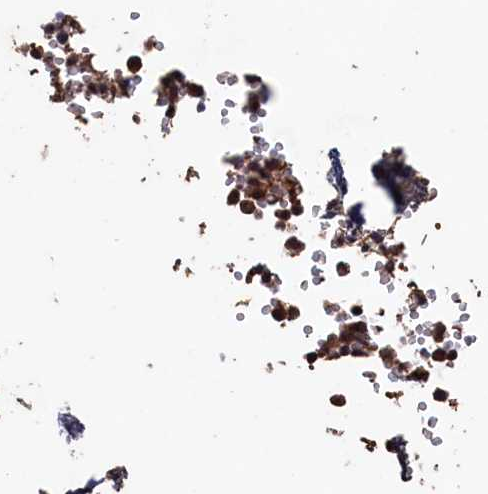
{"staining": {"intensity": "moderate", "quantity": "25%-75%", "location": "cytoplasmic/membranous"}, "tissue": "bone marrow", "cell_type": "Hematopoietic cells", "image_type": "normal", "snomed": [{"axis": "morphology", "description": "Normal tissue, NOS"}, {"axis": "topography", "description": "Bone marrow"}], "caption": "High-magnification brightfield microscopy of normal bone marrow stained with DAB (brown) and counterstained with hematoxylin (blue). hematopoietic cells exhibit moderate cytoplasmic/membranous staining is appreciated in approximately25%-75% of cells. (IHC, brightfield microscopy, high magnification).", "gene": "PIGN", "patient": {"sex": "male", "age": 70}}